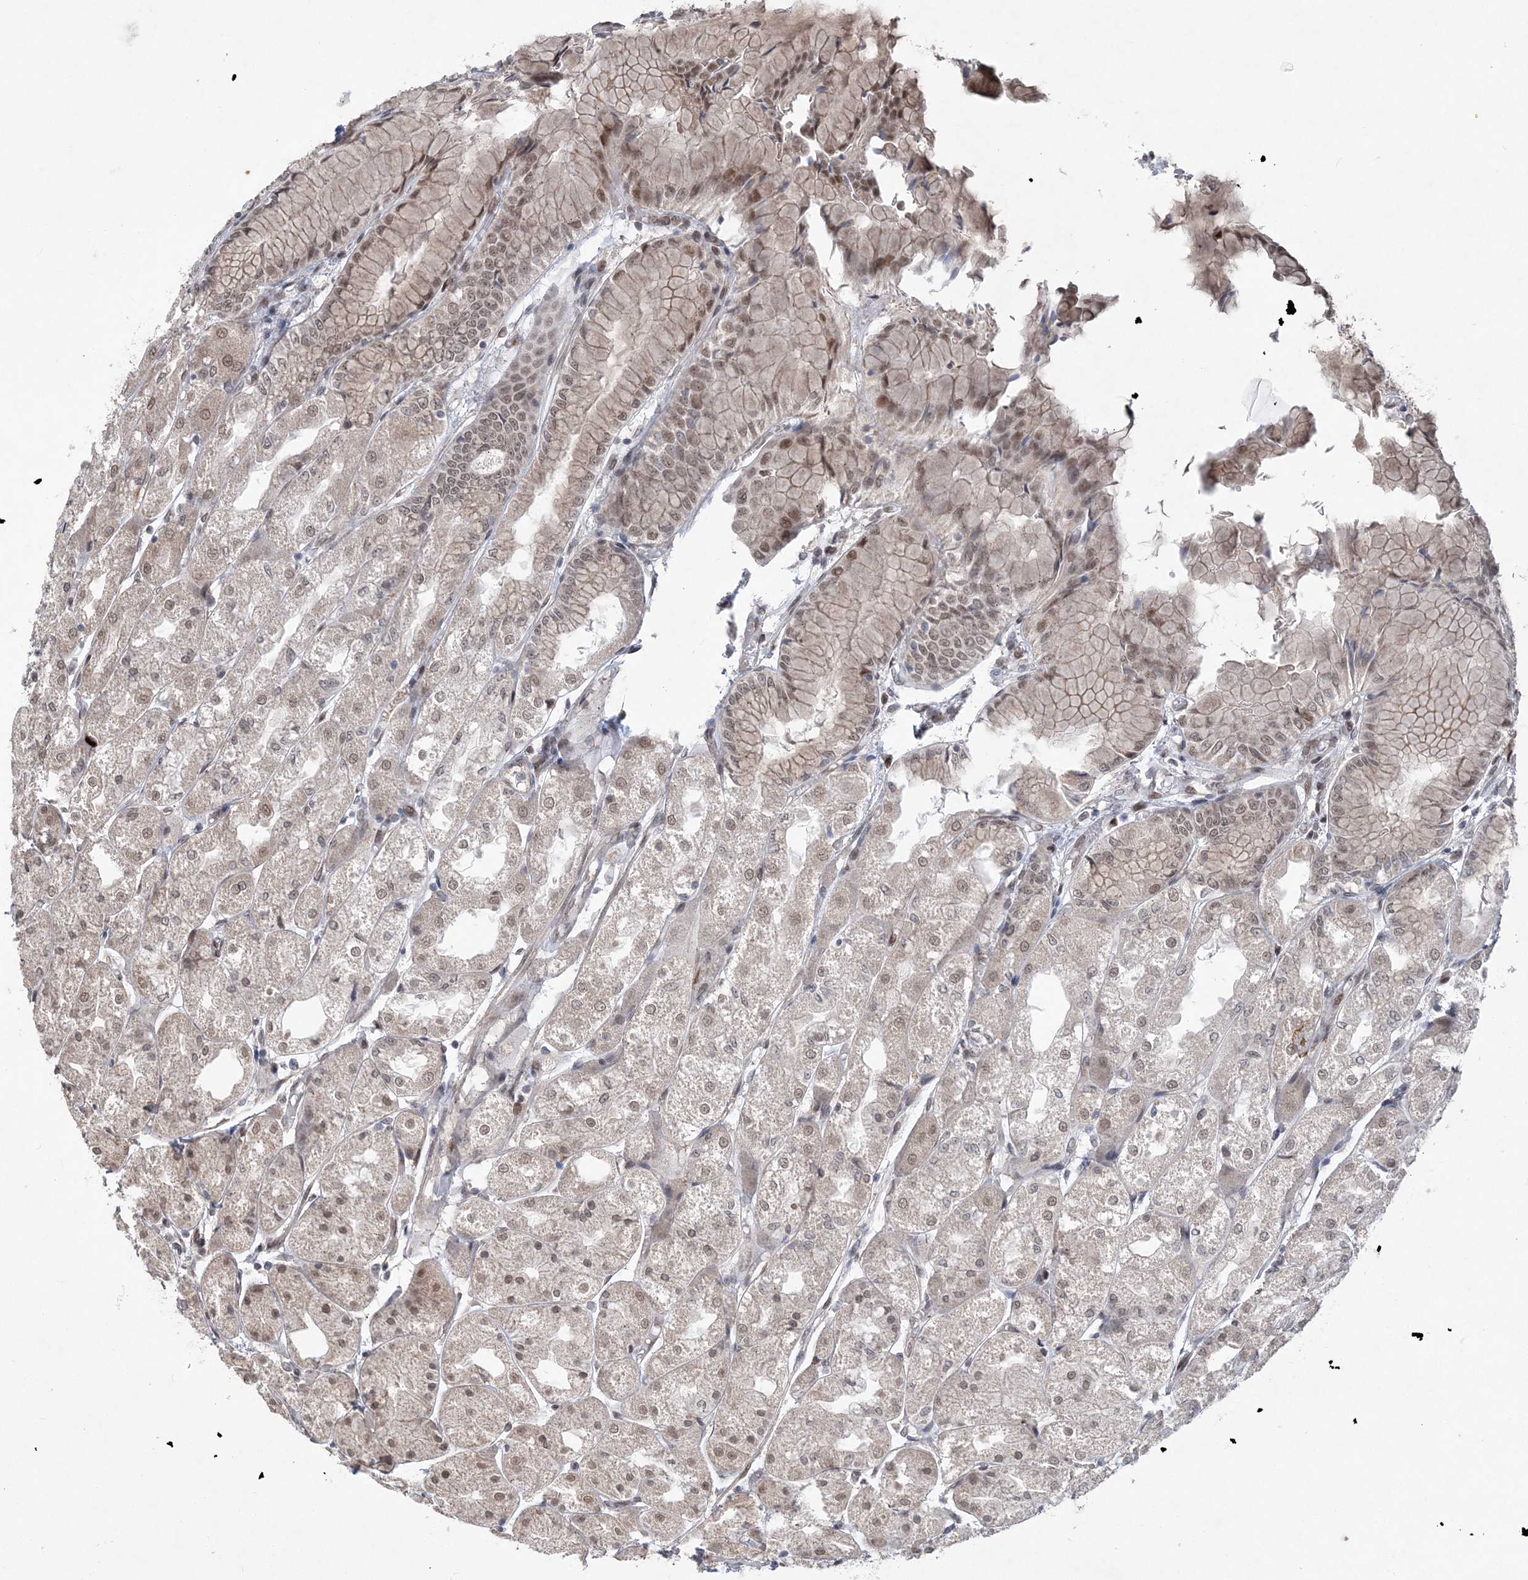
{"staining": {"intensity": "moderate", "quantity": ">75%", "location": "nuclear"}, "tissue": "stomach", "cell_type": "Glandular cells", "image_type": "normal", "snomed": [{"axis": "morphology", "description": "Normal tissue, NOS"}, {"axis": "topography", "description": "Stomach, upper"}], "caption": "This image reveals immunohistochemistry (IHC) staining of normal human stomach, with medium moderate nuclear staining in approximately >75% of glandular cells.", "gene": "WAC", "patient": {"sex": "male", "age": 72}}